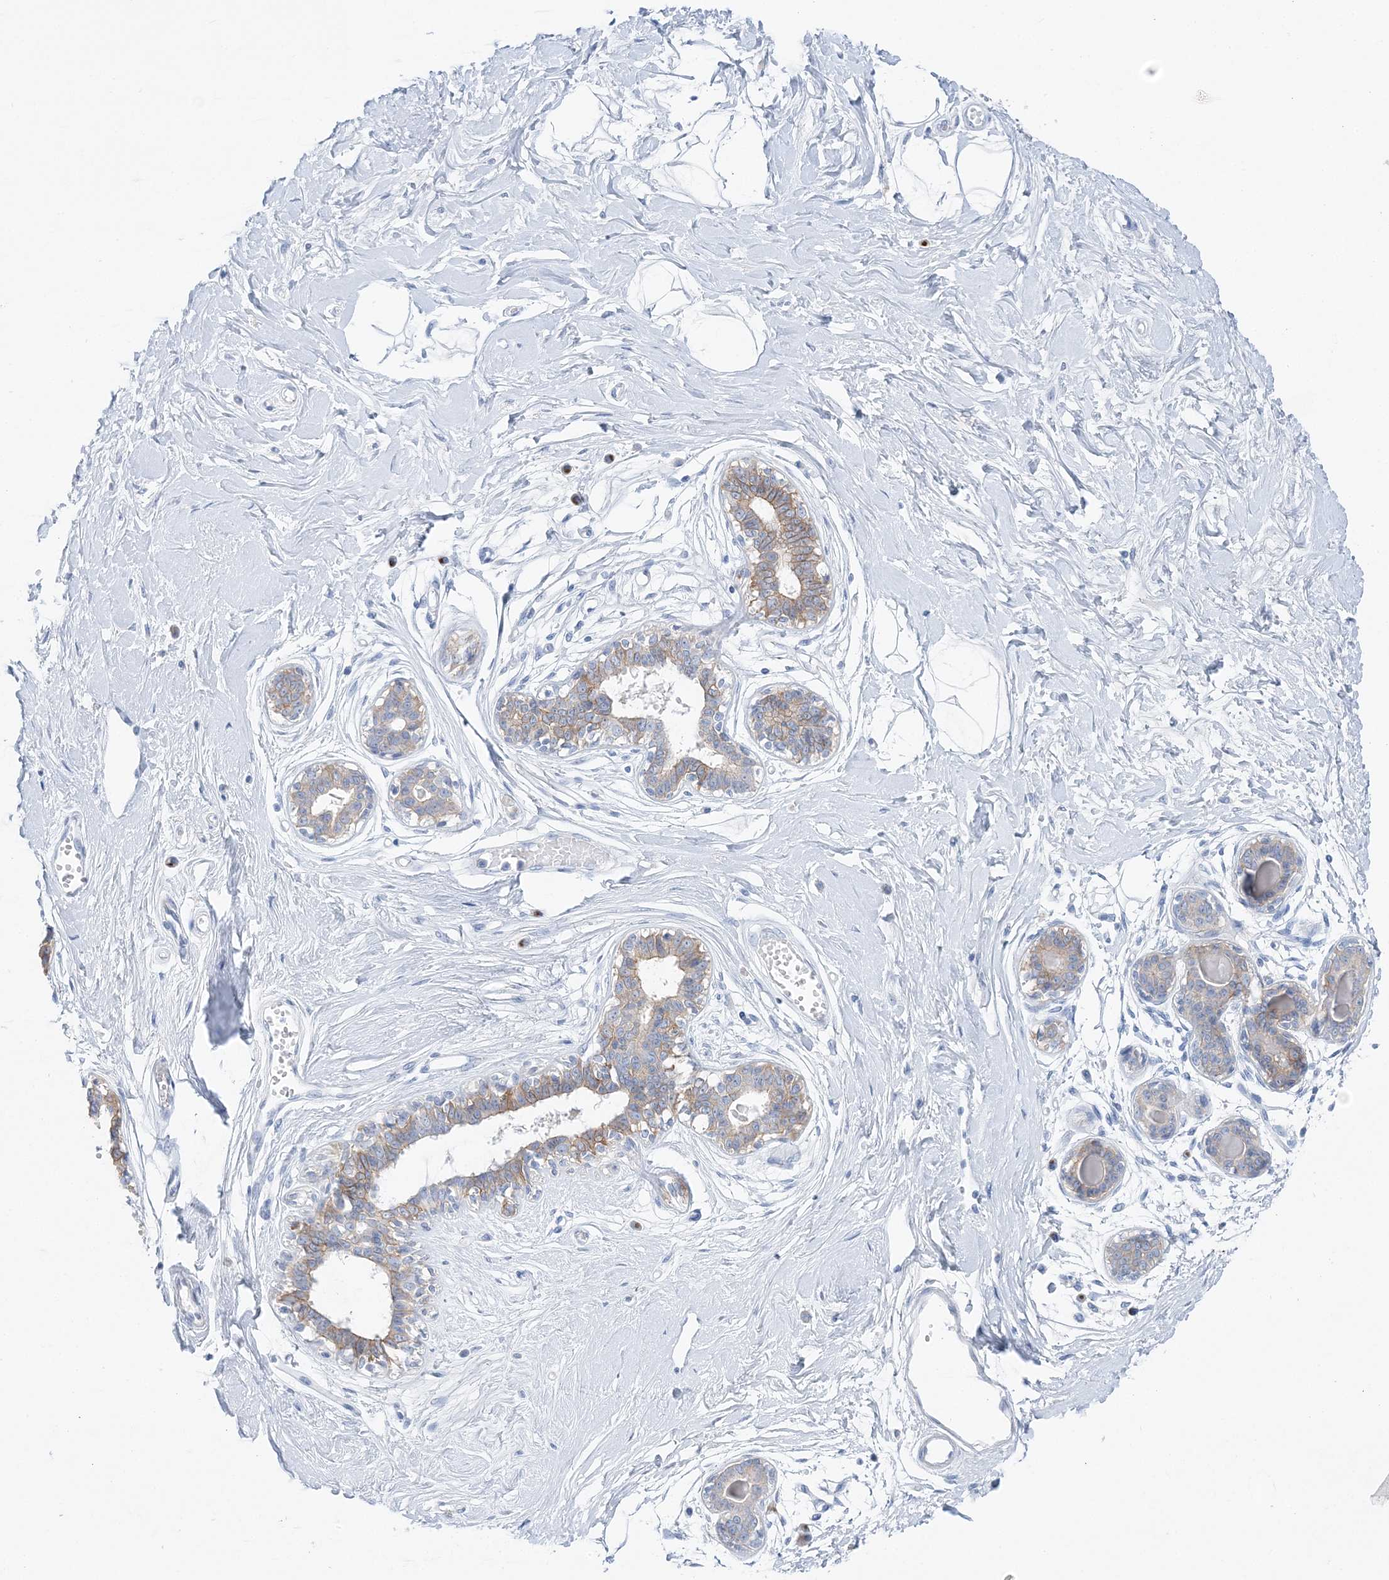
{"staining": {"intensity": "negative", "quantity": "none", "location": "none"}, "tissue": "breast", "cell_type": "Adipocytes", "image_type": "normal", "snomed": [{"axis": "morphology", "description": "Normal tissue, NOS"}, {"axis": "topography", "description": "Breast"}], "caption": "Immunohistochemistry micrograph of unremarkable breast stained for a protein (brown), which shows no staining in adipocytes. (DAB immunohistochemistry (IHC), high magnification).", "gene": "SLC5A6", "patient": {"sex": "female", "age": 45}}